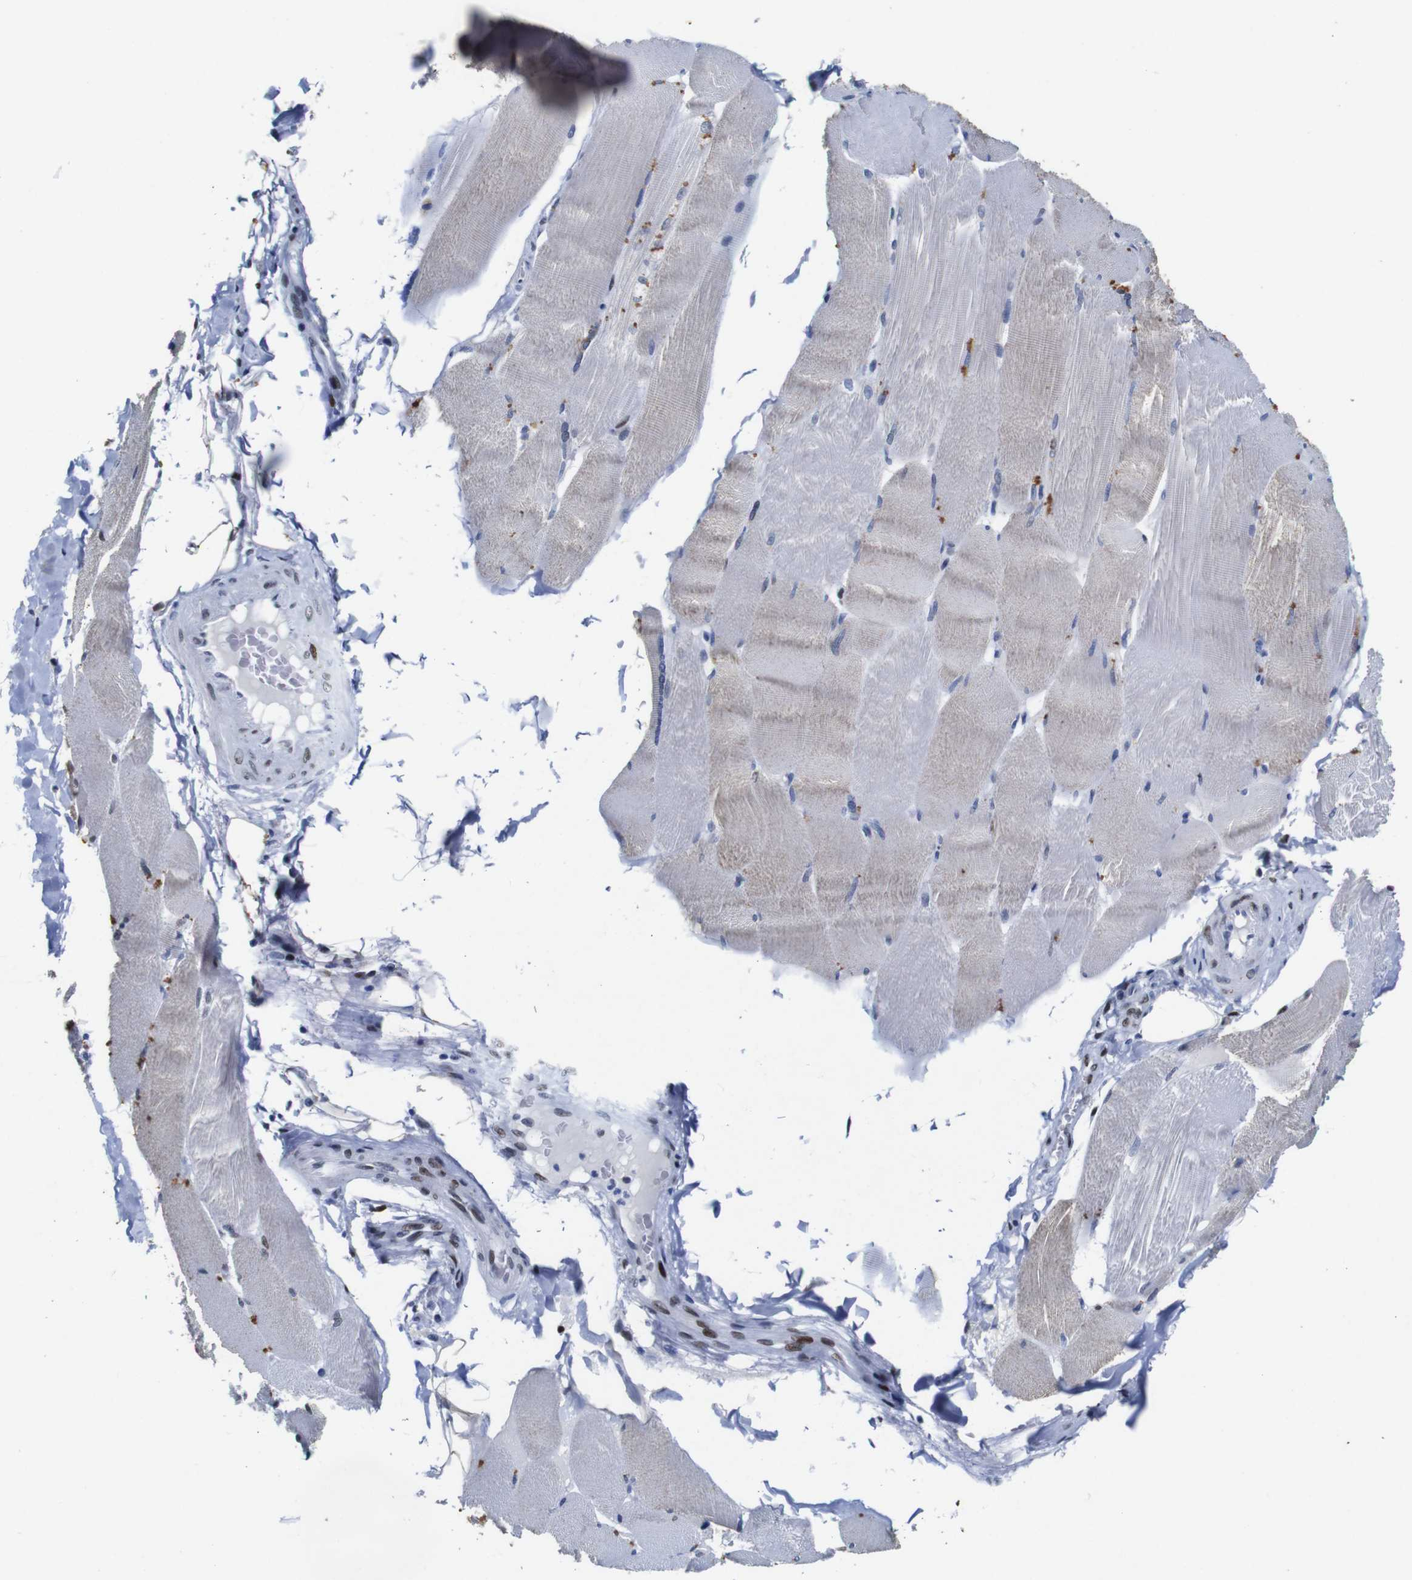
{"staining": {"intensity": "weak", "quantity": "<25%", "location": "cytoplasmic/membranous"}, "tissue": "skeletal muscle", "cell_type": "Myocytes", "image_type": "normal", "snomed": [{"axis": "morphology", "description": "Normal tissue, NOS"}, {"axis": "topography", "description": "Skin"}, {"axis": "topography", "description": "Skeletal muscle"}], "caption": "A high-resolution histopathology image shows IHC staining of normal skeletal muscle, which reveals no significant positivity in myocytes. Brightfield microscopy of immunohistochemistry (IHC) stained with DAB (brown) and hematoxylin (blue), captured at high magnification.", "gene": "FOSL2", "patient": {"sex": "male", "age": 83}}